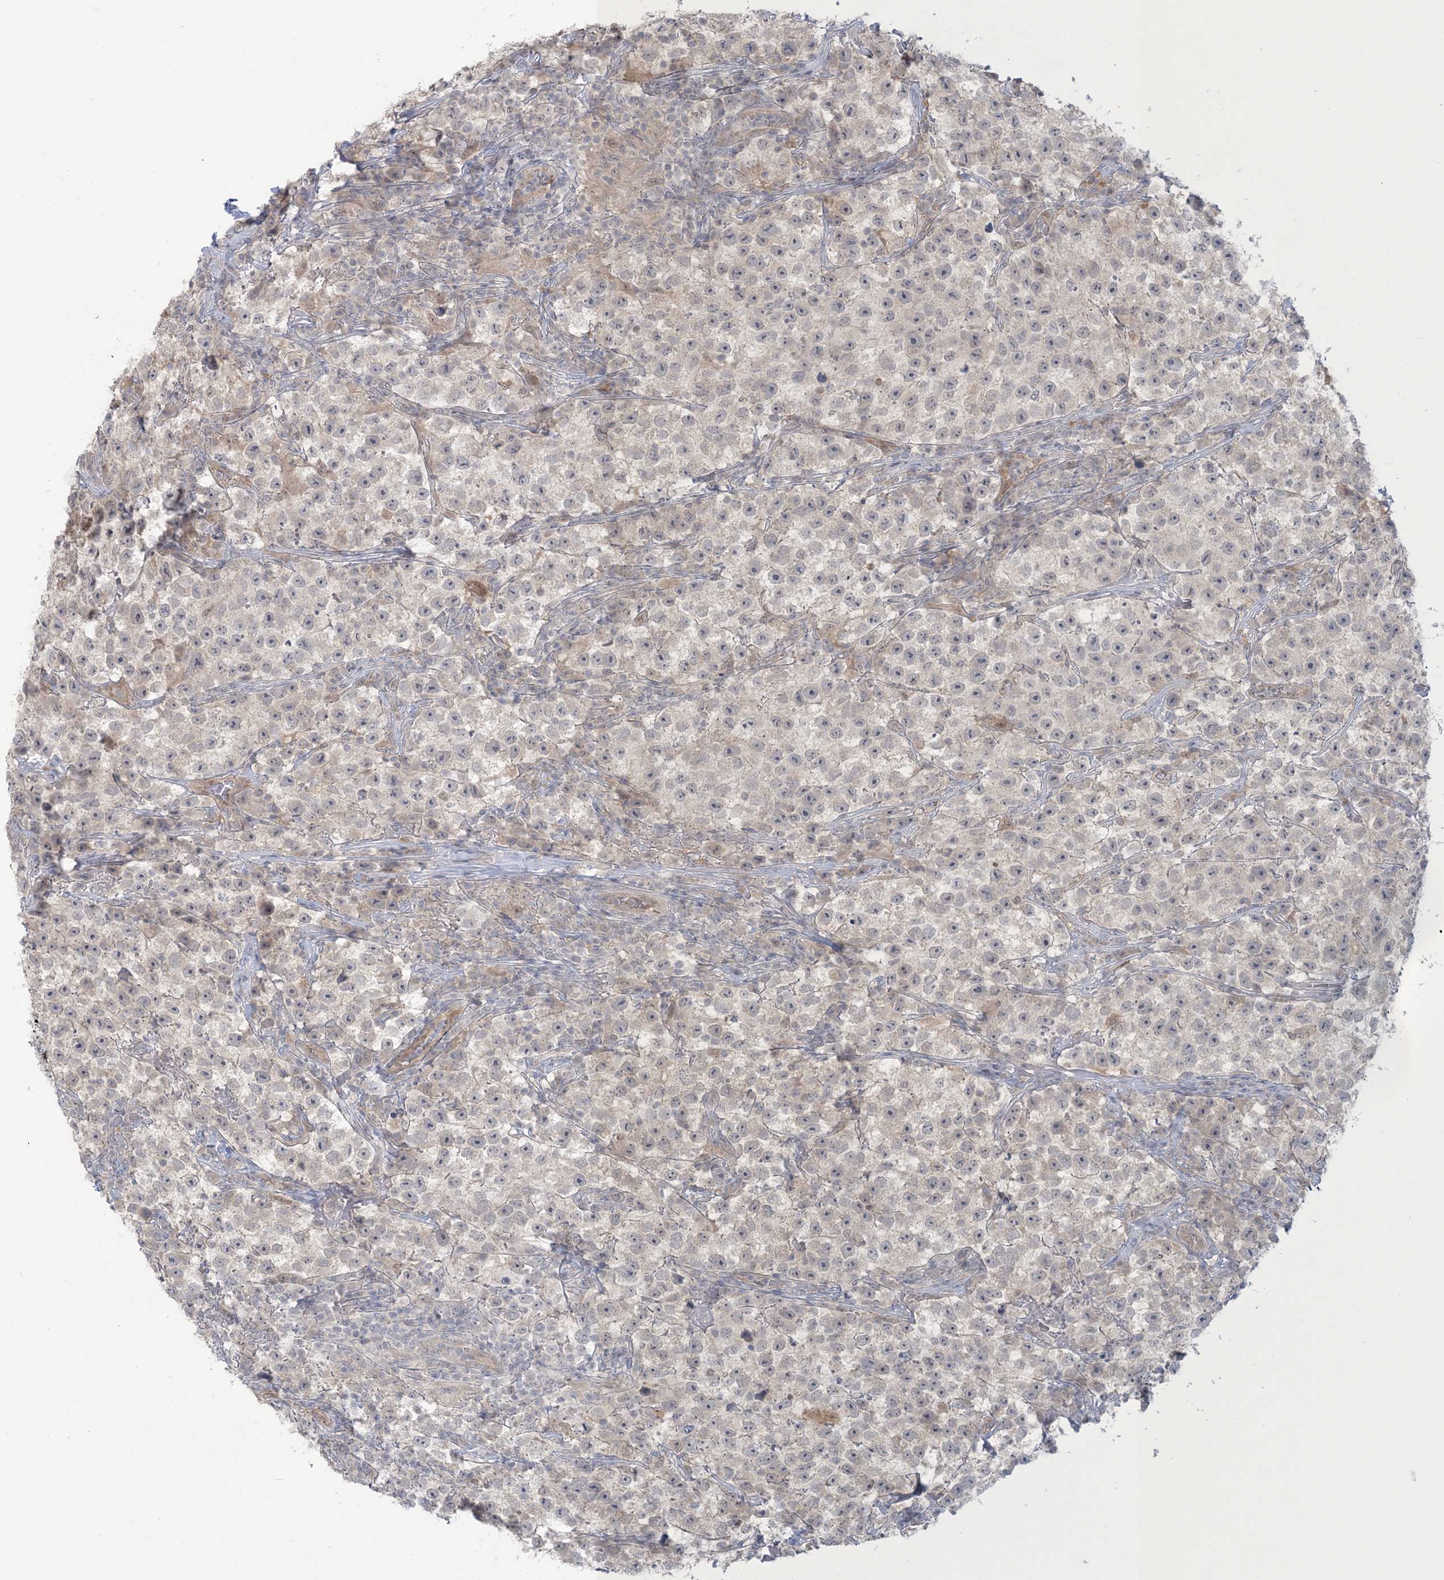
{"staining": {"intensity": "negative", "quantity": "none", "location": "none"}, "tissue": "testis cancer", "cell_type": "Tumor cells", "image_type": "cancer", "snomed": [{"axis": "morphology", "description": "Seminoma, NOS"}, {"axis": "topography", "description": "Testis"}], "caption": "An immunohistochemistry (IHC) image of seminoma (testis) is shown. There is no staining in tumor cells of seminoma (testis). (DAB IHC with hematoxylin counter stain).", "gene": "NRBP2", "patient": {"sex": "male", "age": 22}}